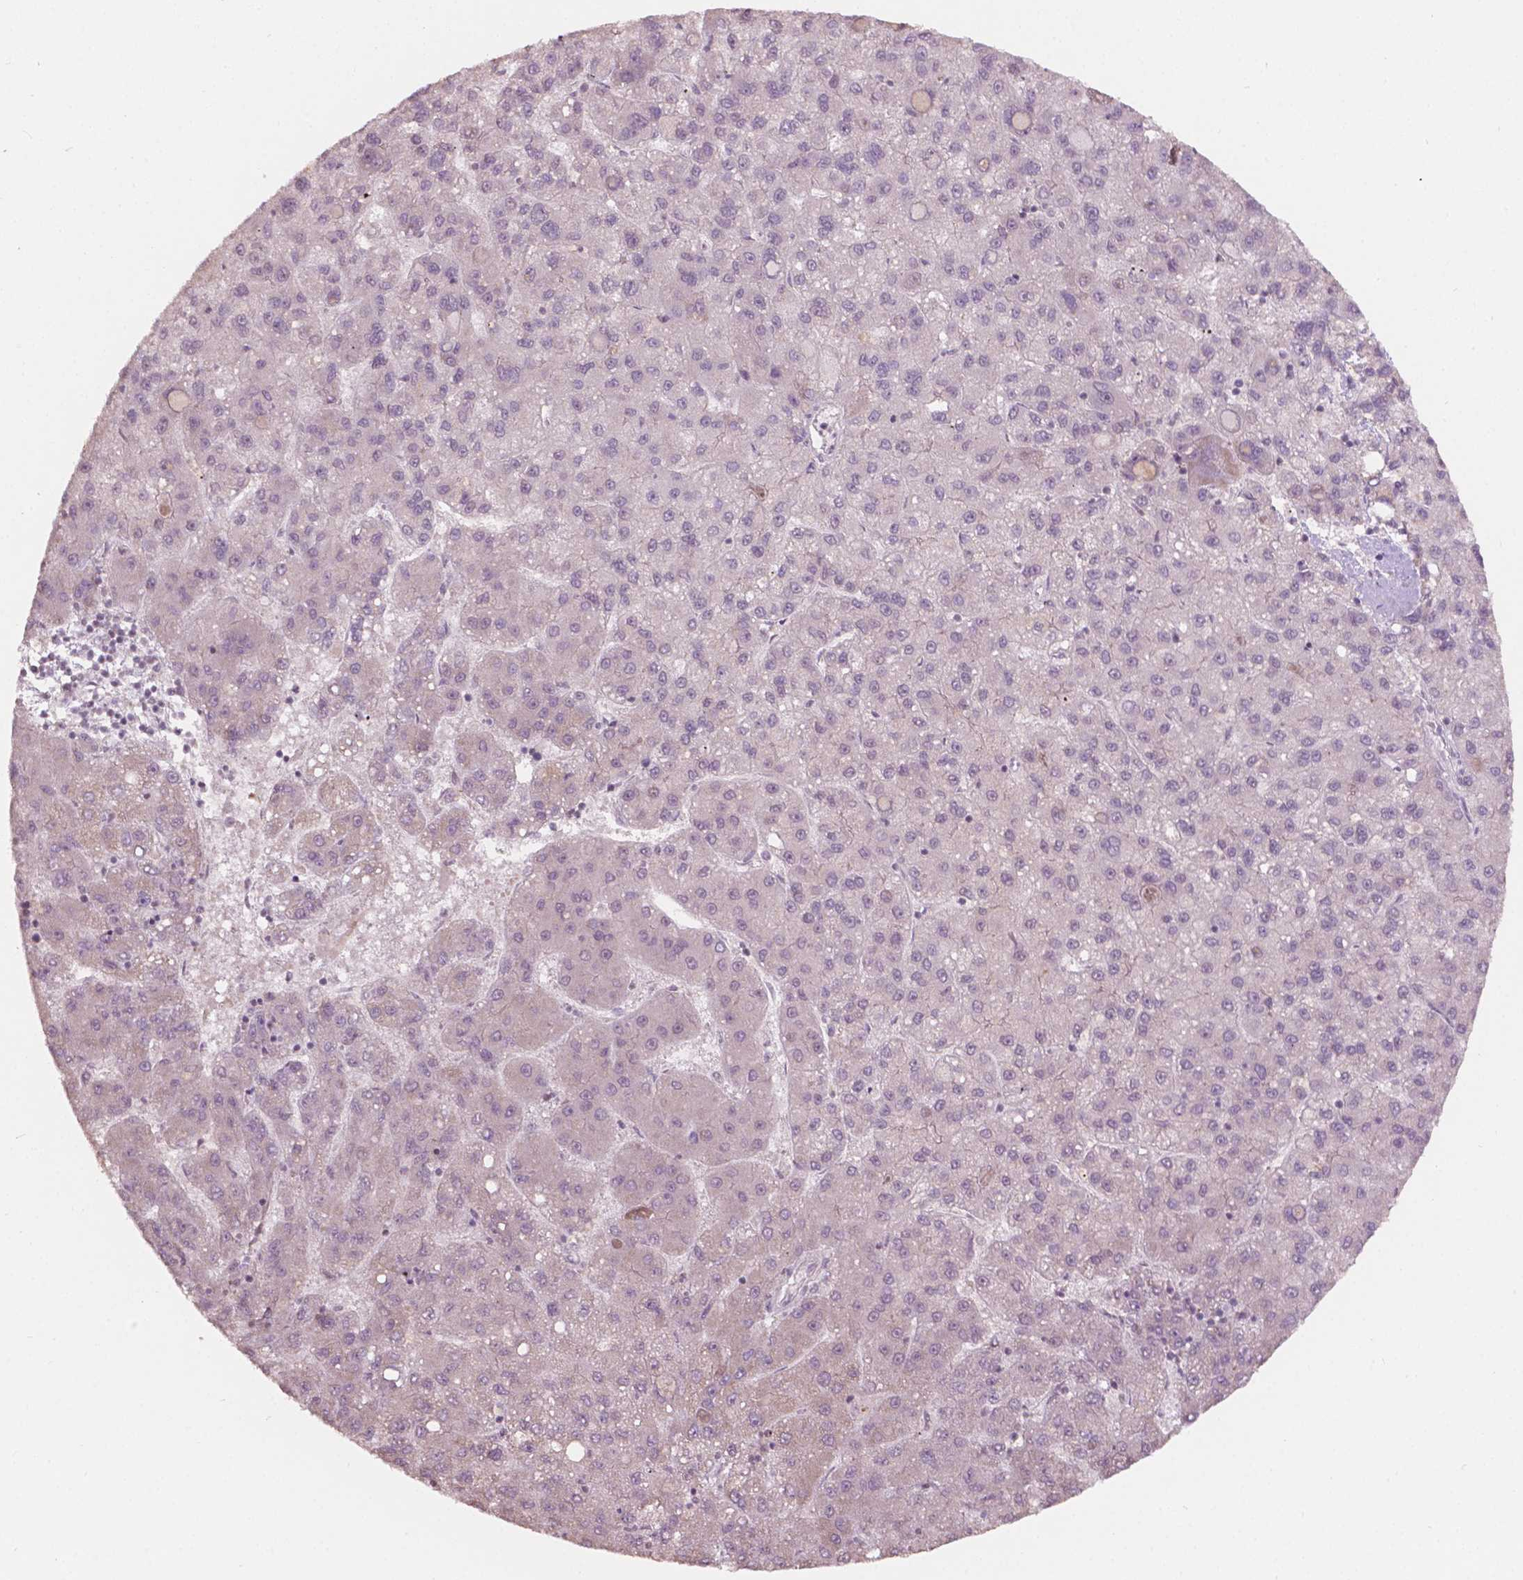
{"staining": {"intensity": "negative", "quantity": "none", "location": "none"}, "tissue": "liver cancer", "cell_type": "Tumor cells", "image_type": "cancer", "snomed": [{"axis": "morphology", "description": "Carcinoma, Hepatocellular, NOS"}, {"axis": "topography", "description": "Liver"}], "caption": "Histopathology image shows no protein staining in tumor cells of liver cancer tissue.", "gene": "NOS1AP", "patient": {"sex": "female", "age": 82}}